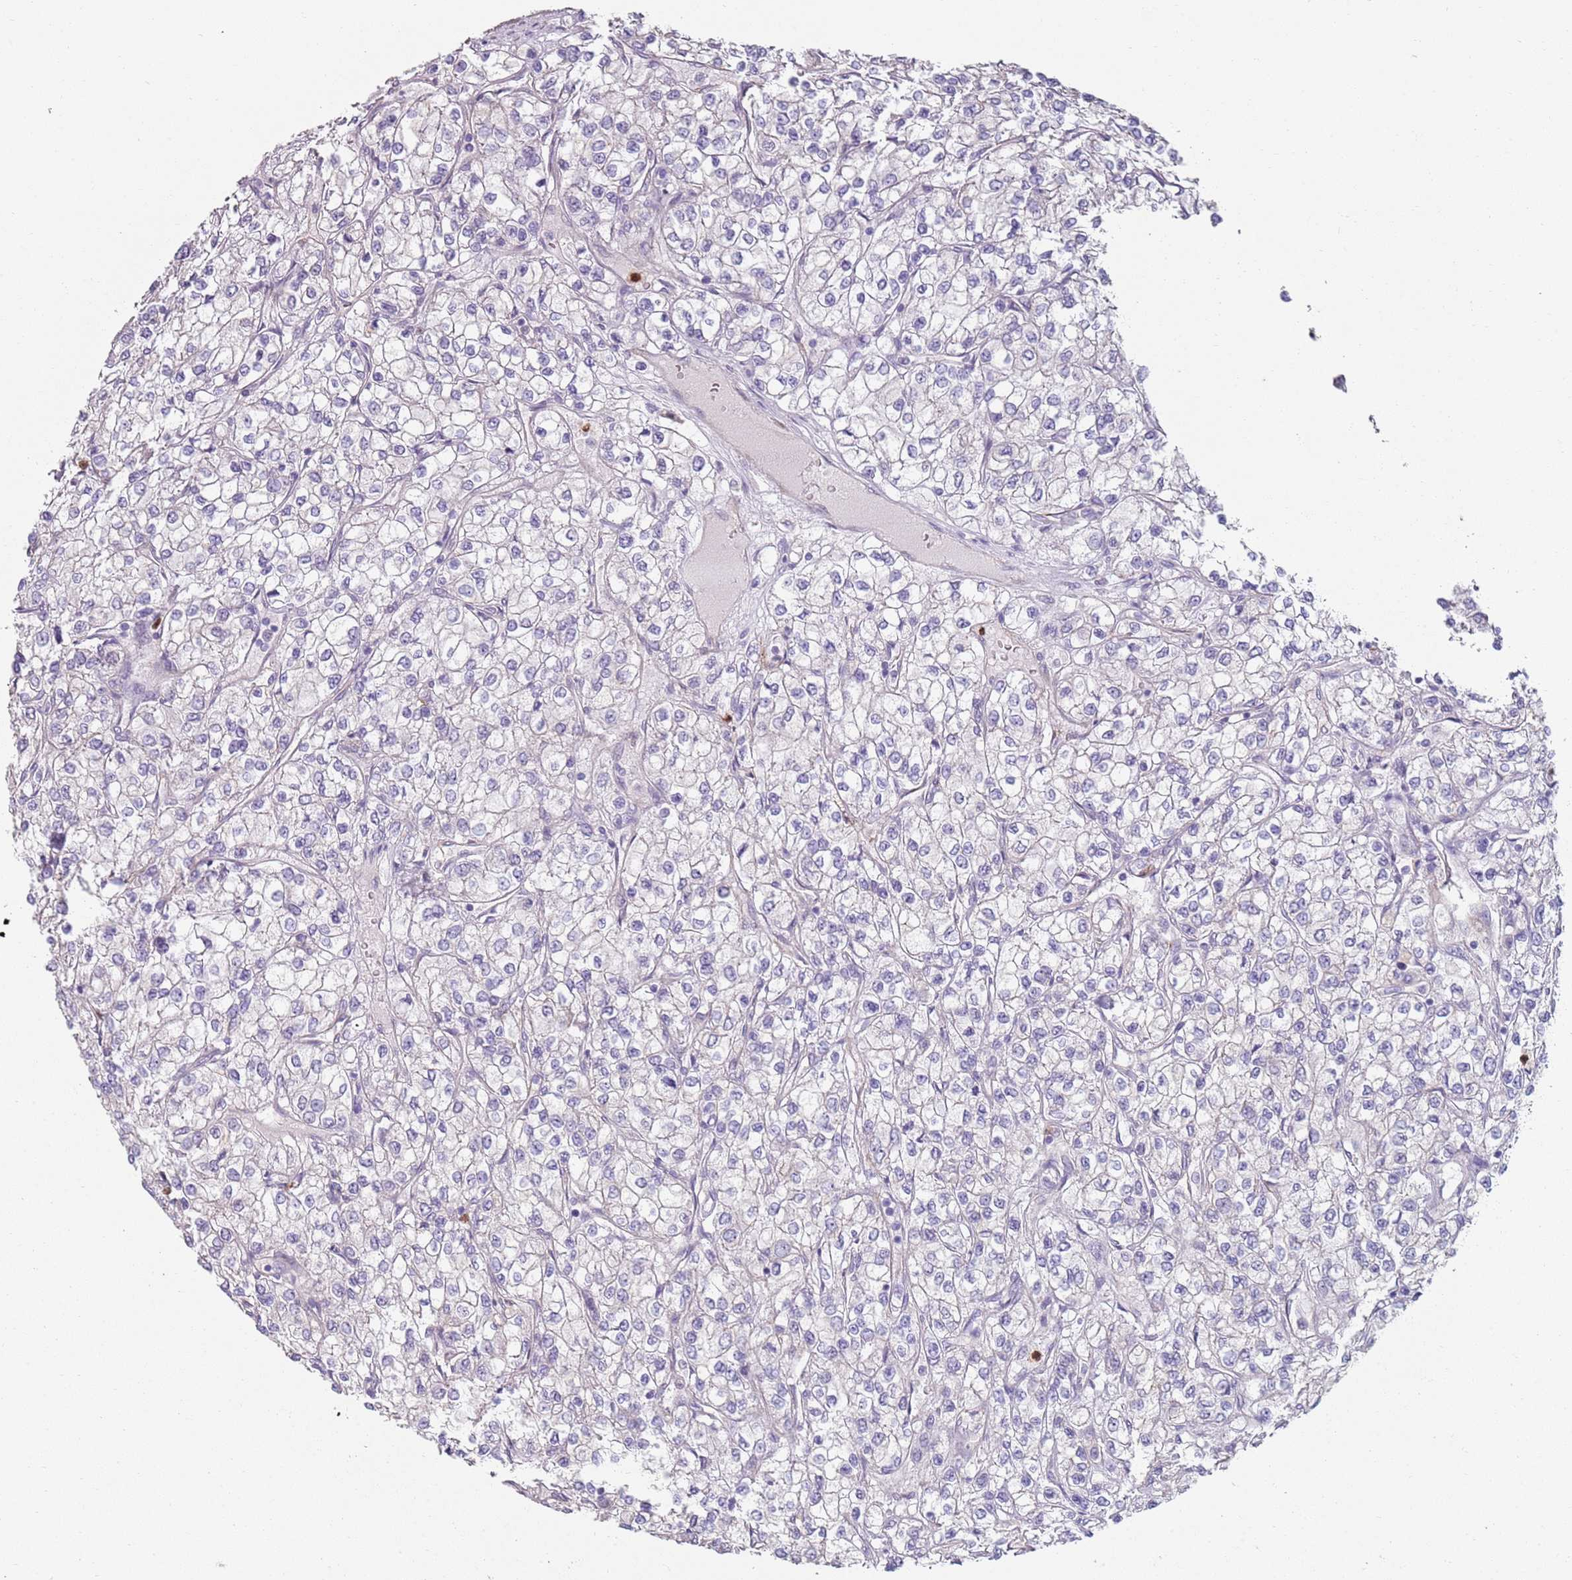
{"staining": {"intensity": "negative", "quantity": "none", "location": "none"}, "tissue": "renal cancer", "cell_type": "Tumor cells", "image_type": "cancer", "snomed": [{"axis": "morphology", "description": "Adenocarcinoma, NOS"}, {"axis": "topography", "description": "Kidney"}], "caption": "Adenocarcinoma (renal) stained for a protein using IHC displays no expression tumor cells.", "gene": "PHLPP2", "patient": {"sex": "male", "age": 80}}